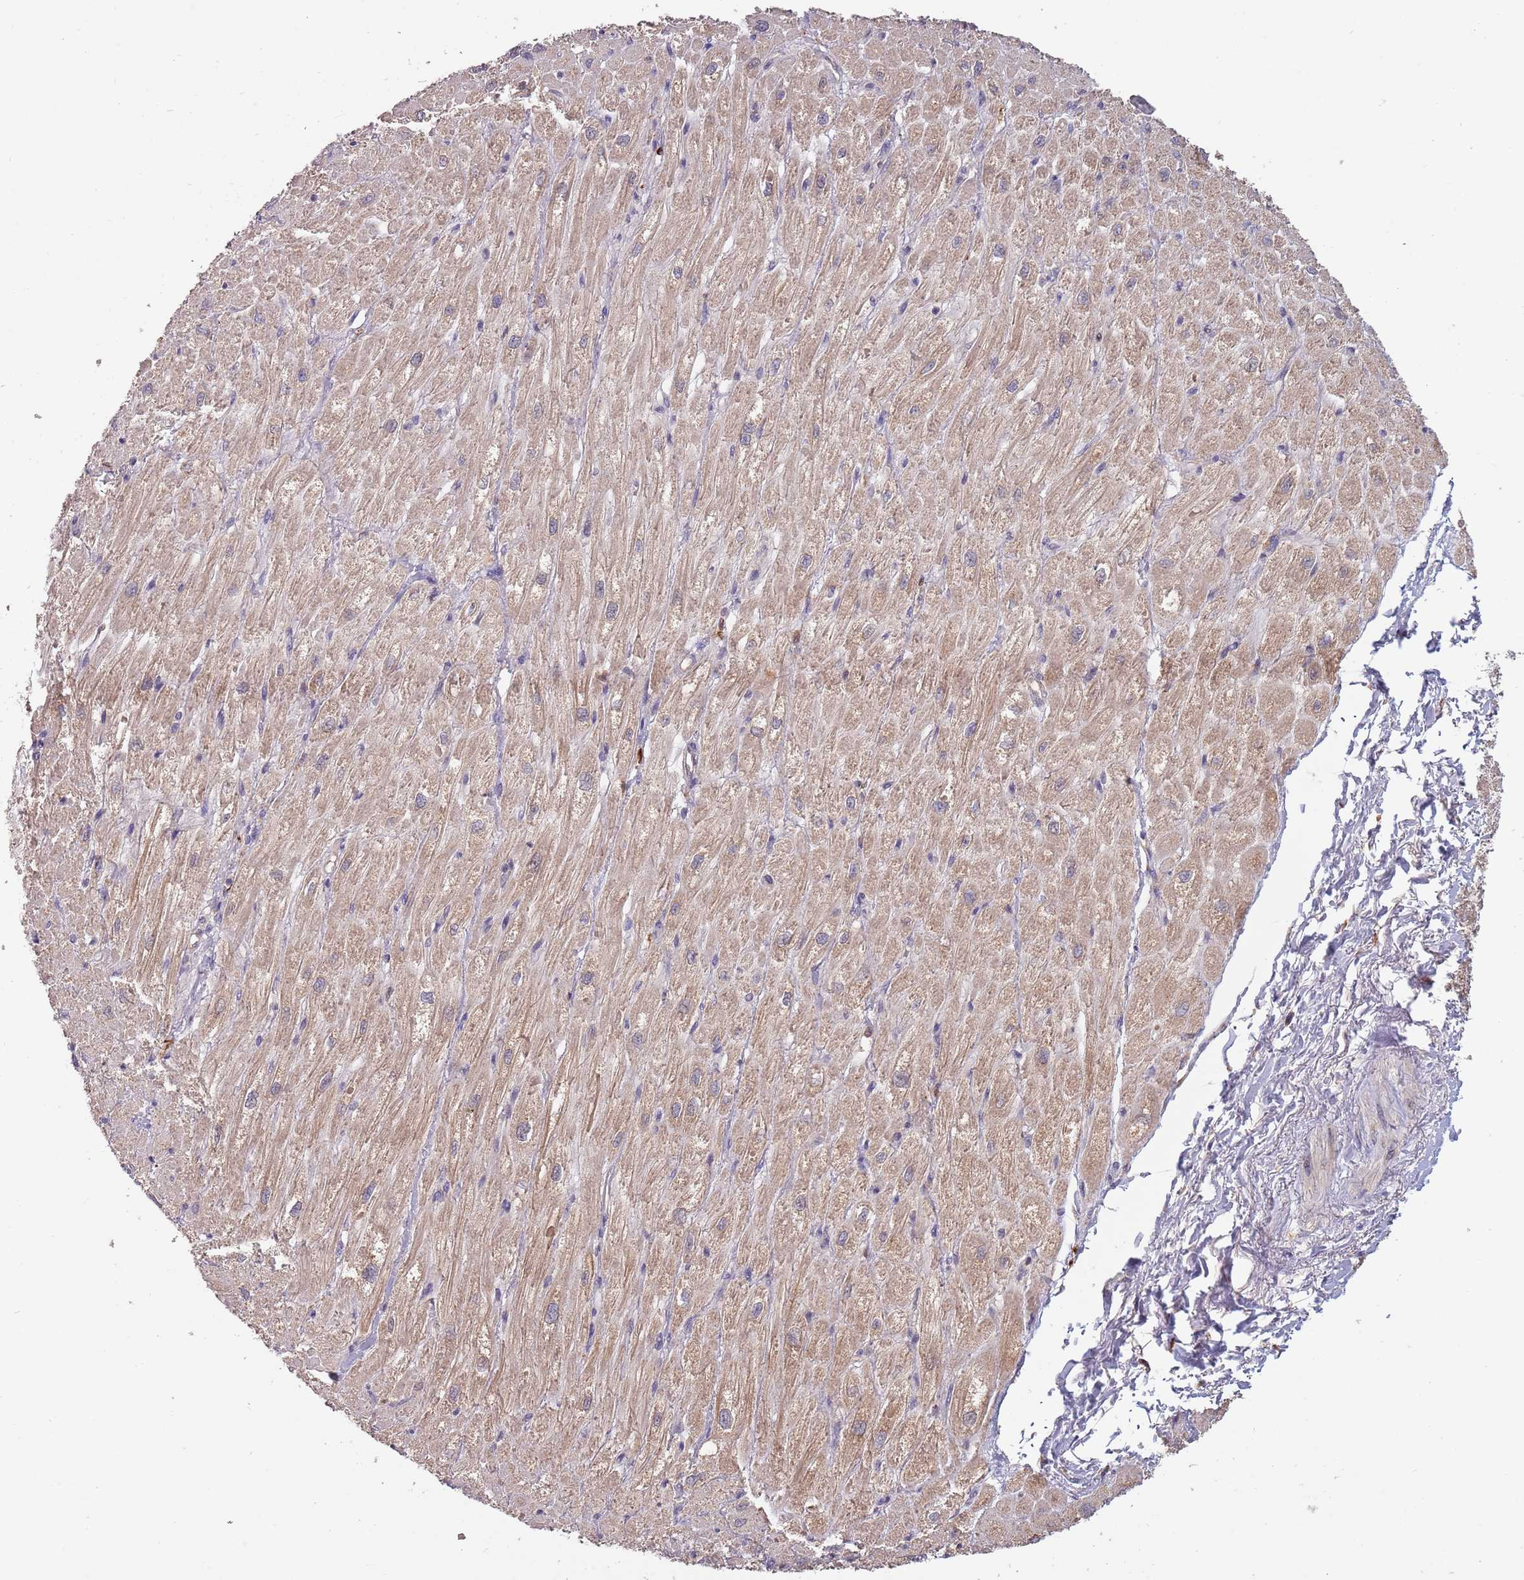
{"staining": {"intensity": "moderate", "quantity": ">75%", "location": "cytoplasmic/membranous"}, "tissue": "heart muscle", "cell_type": "Cardiomyocytes", "image_type": "normal", "snomed": [{"axis": "morphology", "description": "Normal tissue, NOS"}, {"axis": "topography", "description": "Heart"}], "caption": "IHC image of benign human heart muscle stained for a protein (brown), which exhibits medium levels of moderate cytoplasmic/membranous positivity in about >75% of cardiomyocytes.", "gene": "USP32", "patient": {"sex": "male", "age": 65}}